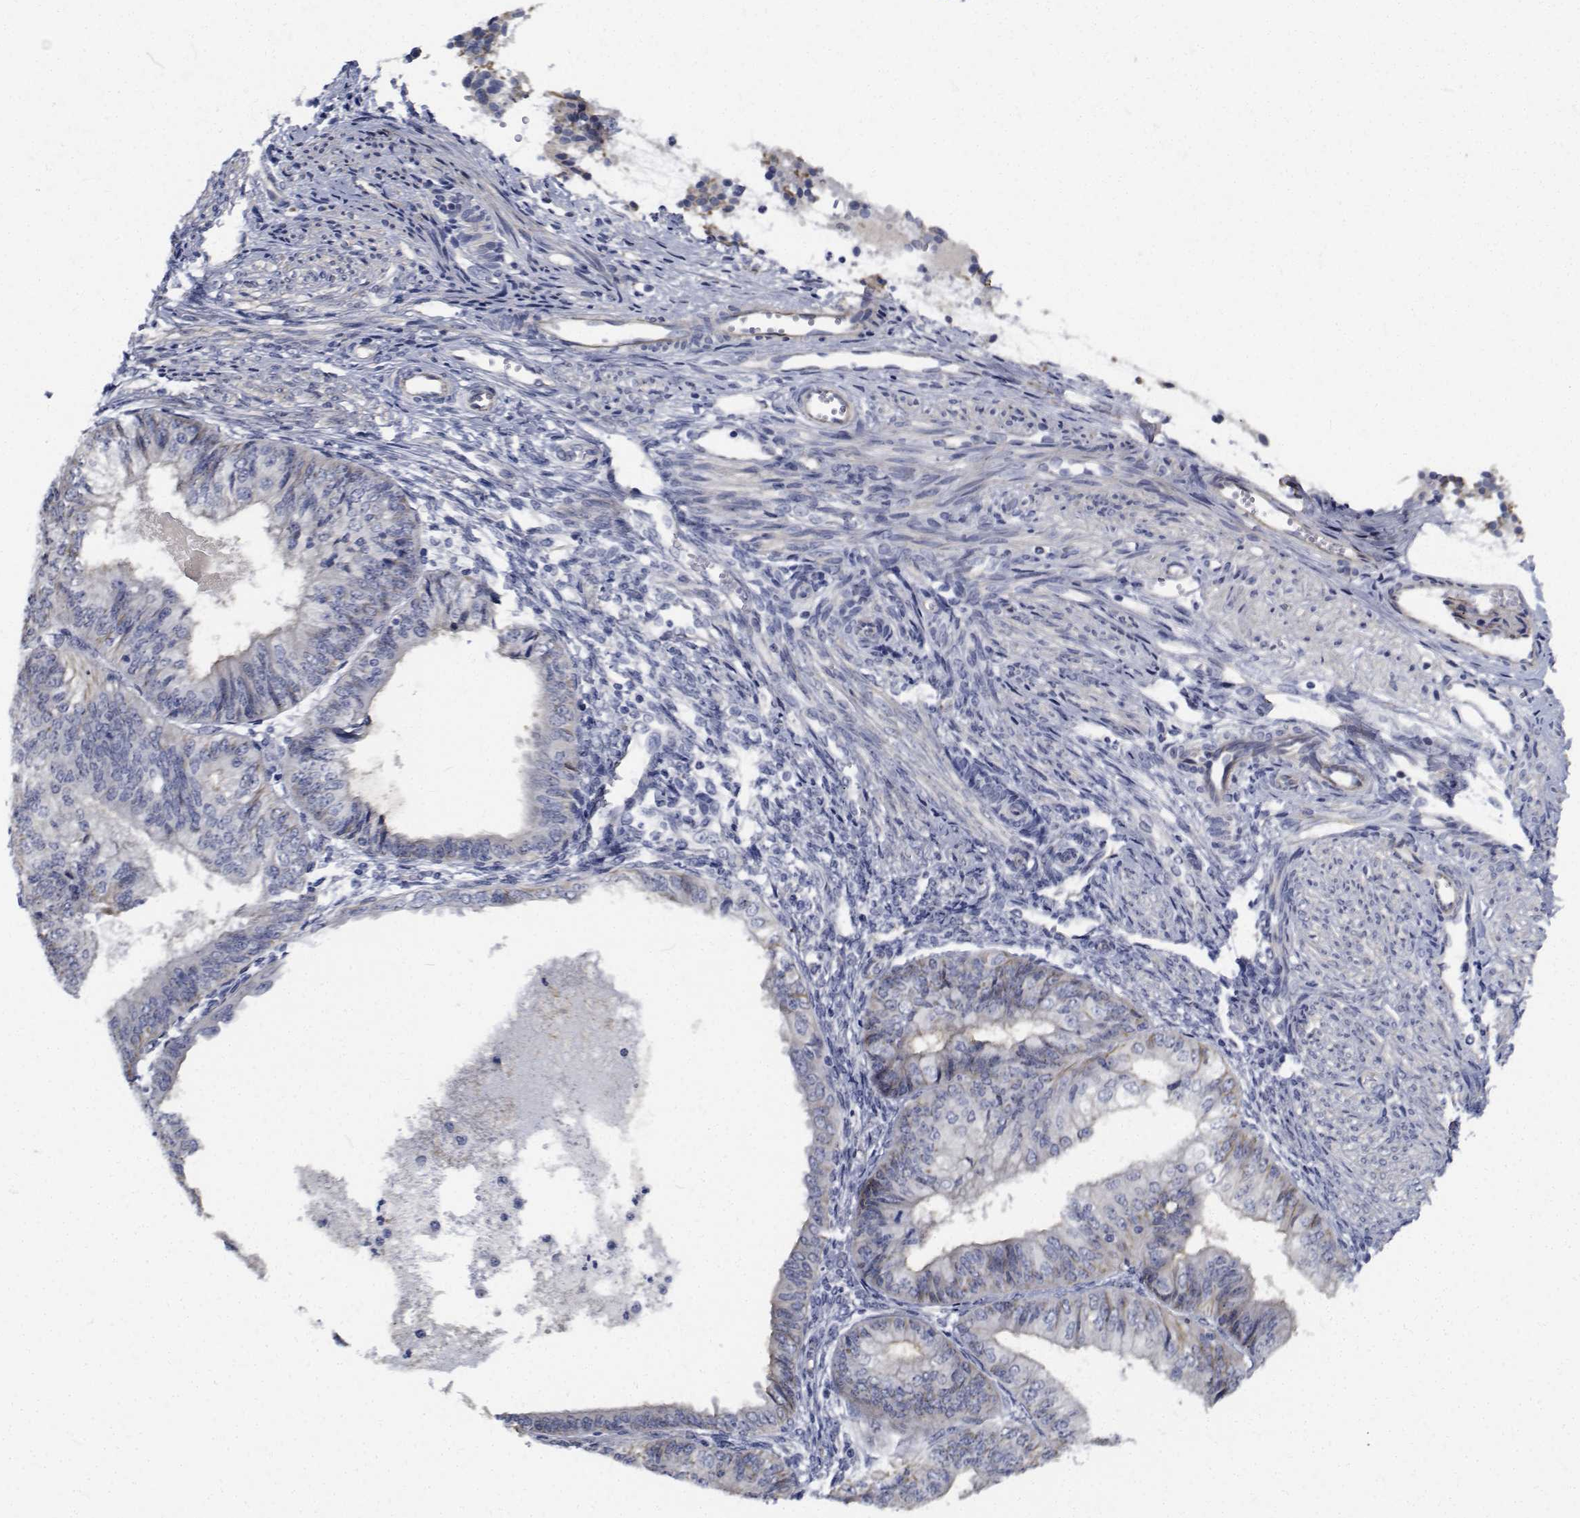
{"staining": {"intensity": "negative", "quantity": "none", "location": "none"}, "tissue": "endometrial cancer", "cell_type": "Tumor cells", "image_type": "cancer", "snomed": [{"axis": "morphology", "description": "Adenocarcinoma, NOS"}, {"axis": "topography", "description": "Endometrium"}], "caption": "Tumor cells show no significant protein staining in endometrial cancer.", "gene": "TTBK1", "patient": {"sex": "female", "age": 58}}